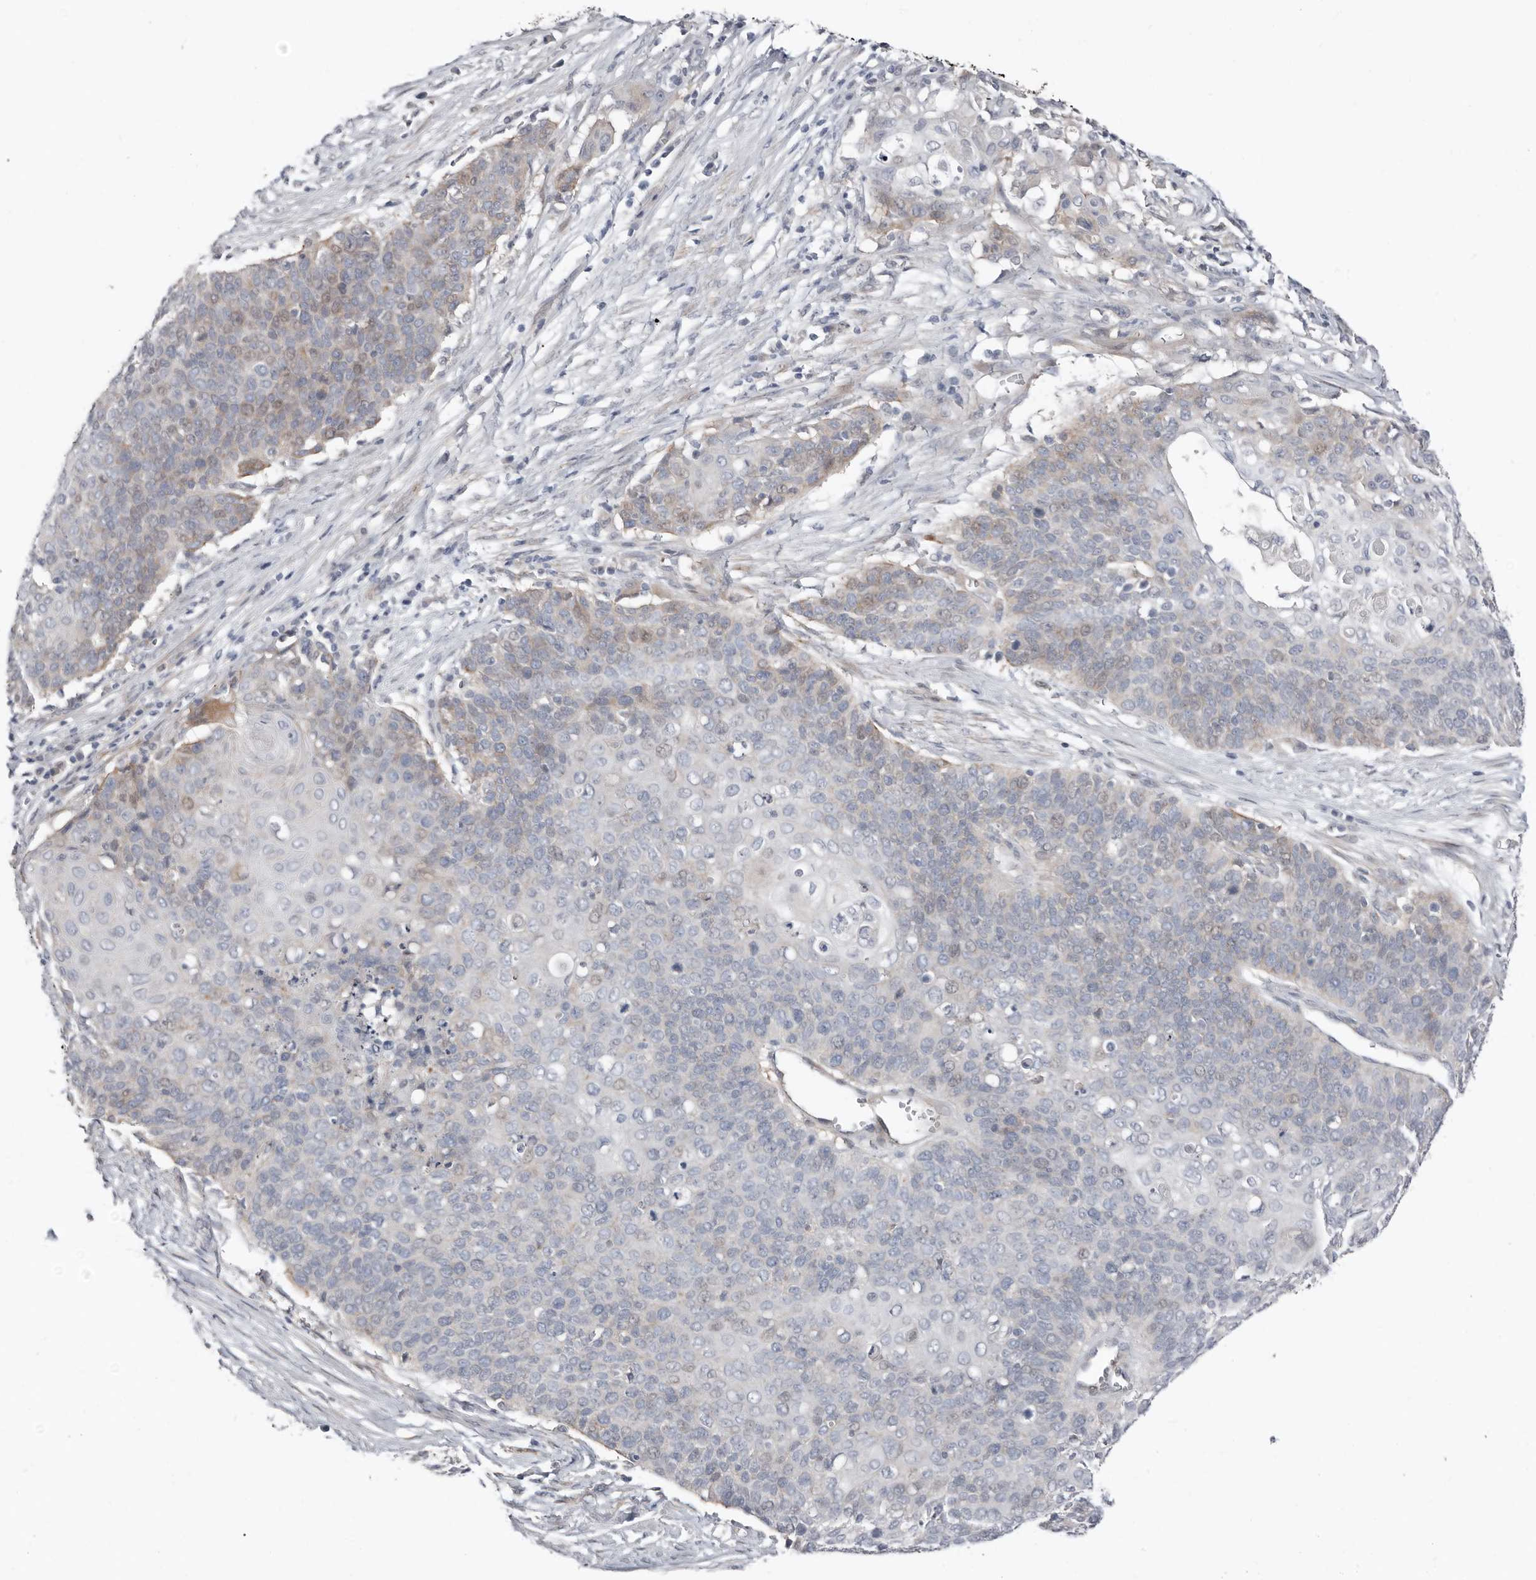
{"staining": {"intensity": "weak", "quantity": "<25%", "location": "cytoplasmic/membranous"}, "tissue": "cervical cancer", "cell_type": "Tumor cells", "image_type": "cancer", "snomed": [{"axis": "morphology", "description": "Squamous cell carcinoma, NOS"}, {"axis": "topography", "description": "Cervix"}], "caption": "The histopathology image exhibits no significant positivity in tumor cells of squamous cell carcinoma (cervical). The staining is performed using DAB brown chromogen with nuclei counter-stained in using hematoxylin.", "gene": "ASRGL1", "patient": {"sex": "female", "age": 39}}